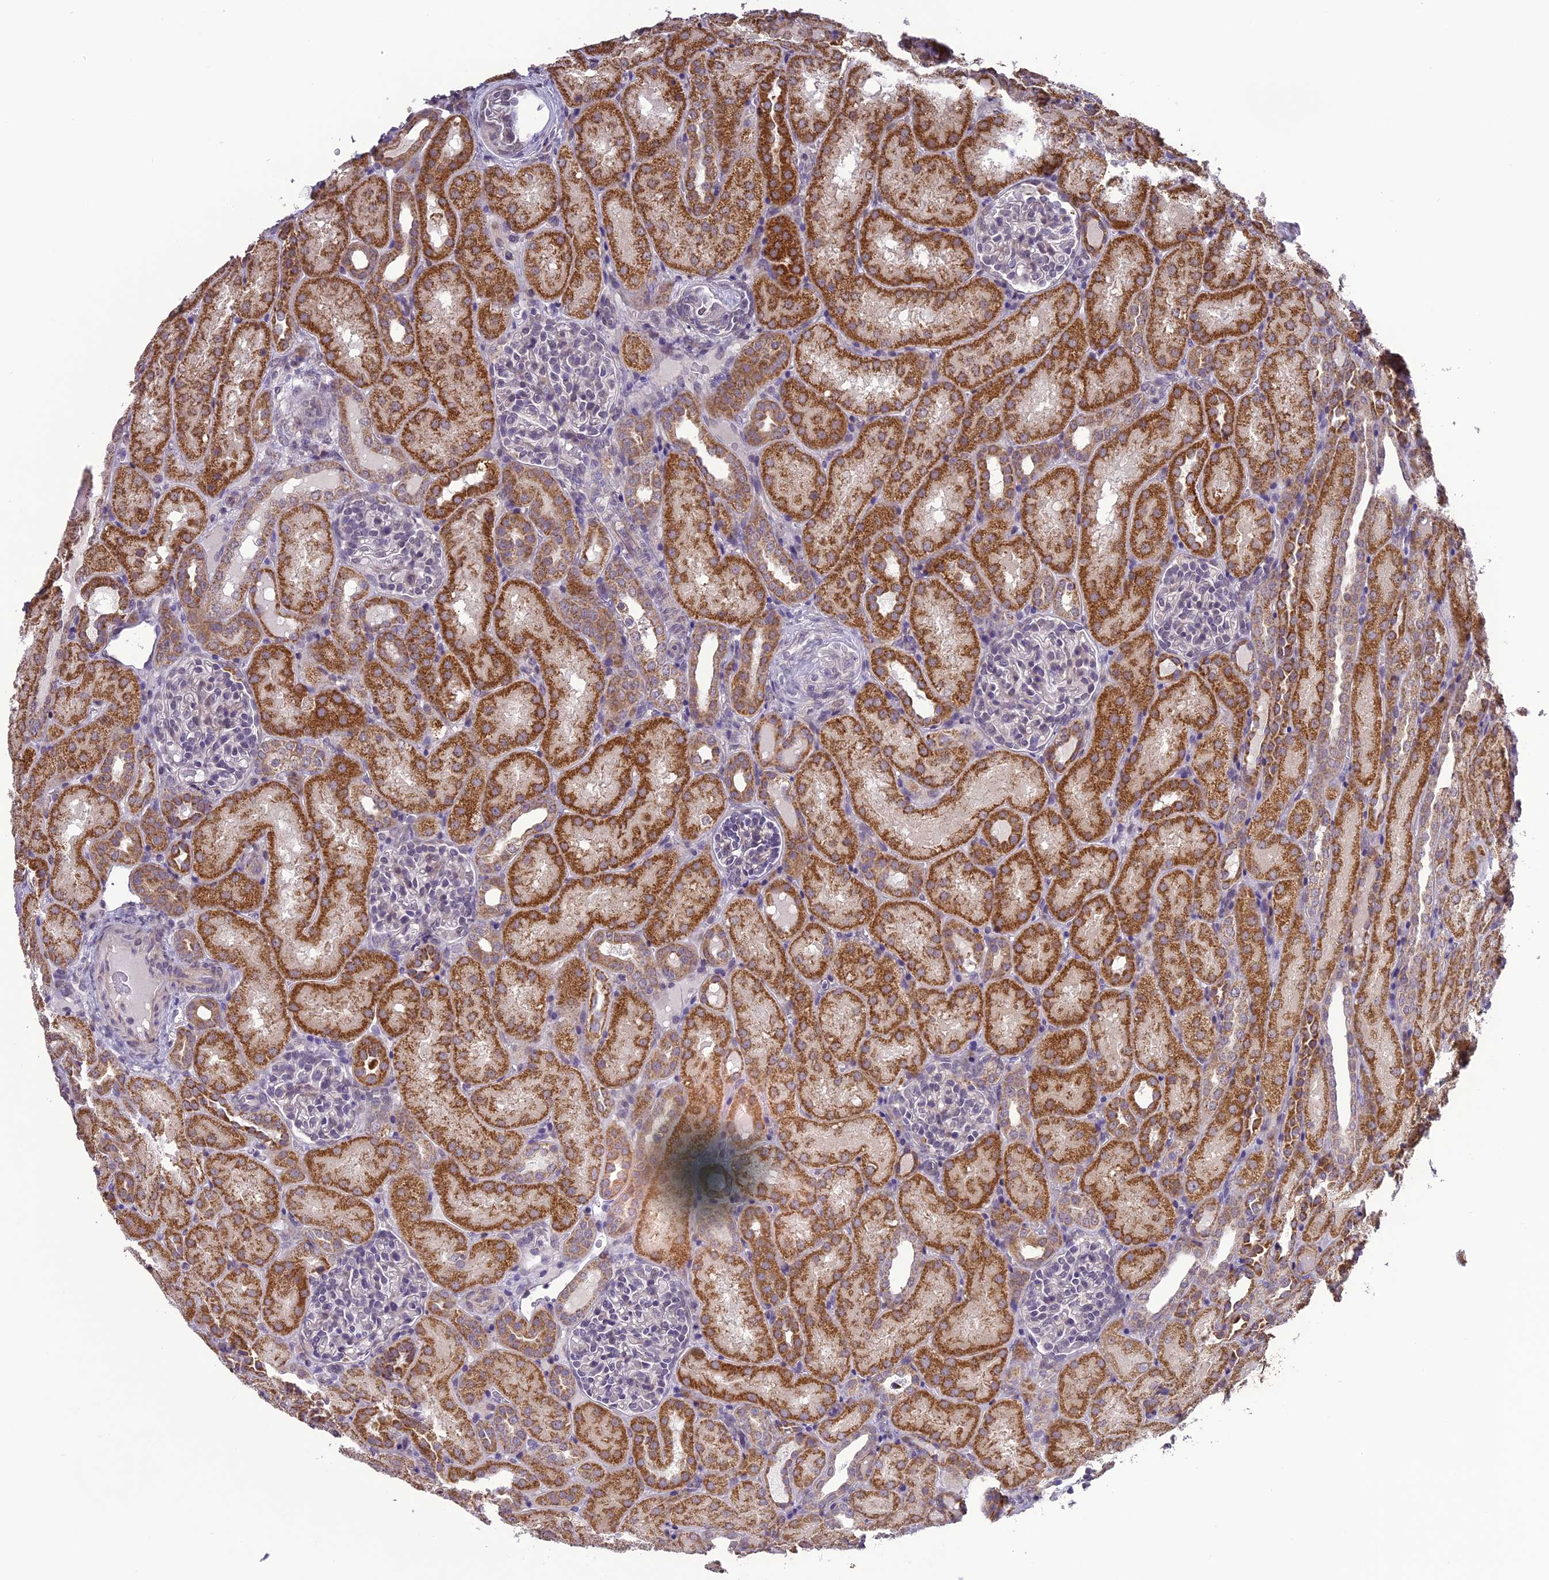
{"staining": {"intensity": "negative", "quantity": "none", "location": "none"}, "tissue": "kidney", "cell_type": "Cells in glomeruli", "image_type": "normal", "snomed": [{"axis": "morphology", "description": "Normal tissue, NOS"}, {"axis": "topography", "description": "Kidney"}], "caption": "High power microscopy photomicrograph of an immunohistochemistry (IHC) micrograph of normal kidney, revealing no significant positivity in cells in glomeruli. (DAB (3,3'-diaminobenzidine) IHC with hematoxylin counter stain).", "gene": "ERG28", "patient": {"sex": "male", "age": 1}}